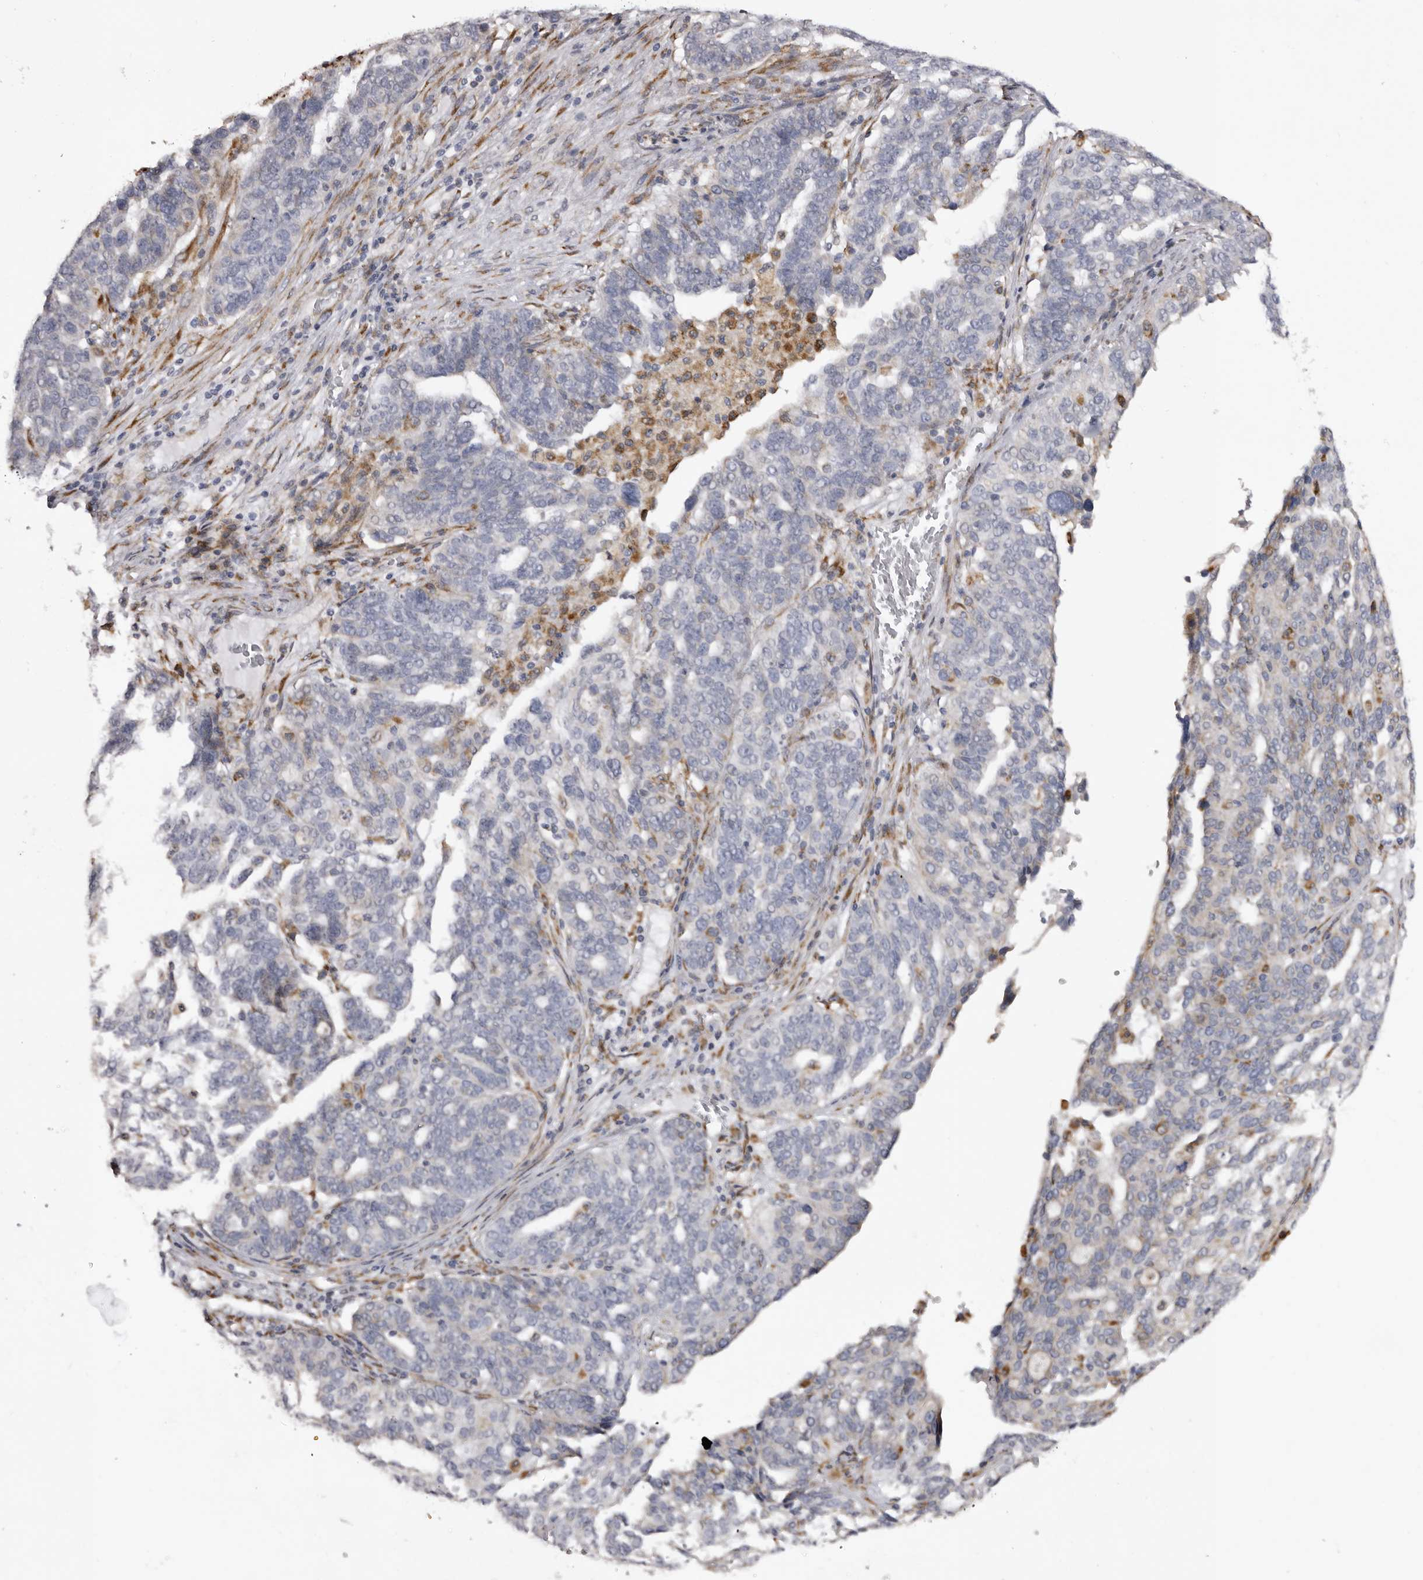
{"staining": {"intensity": "negative", "quantity": "none", "location": "none"}, "tissue": "ovarian cancer", "cell_type": "Tumor cells", "image_type": "cancer", "snomed": [{"axis": "morphology", "description": "Cystadenocarcinoma, serous, NOS"}, {"axis": "topography", "description": "Ovary"}], "caption": "Tumor cells show no significant staining in ovarian cancer.", "gene": "PIGX", "patient": {"sex": "female", "age": 59}}